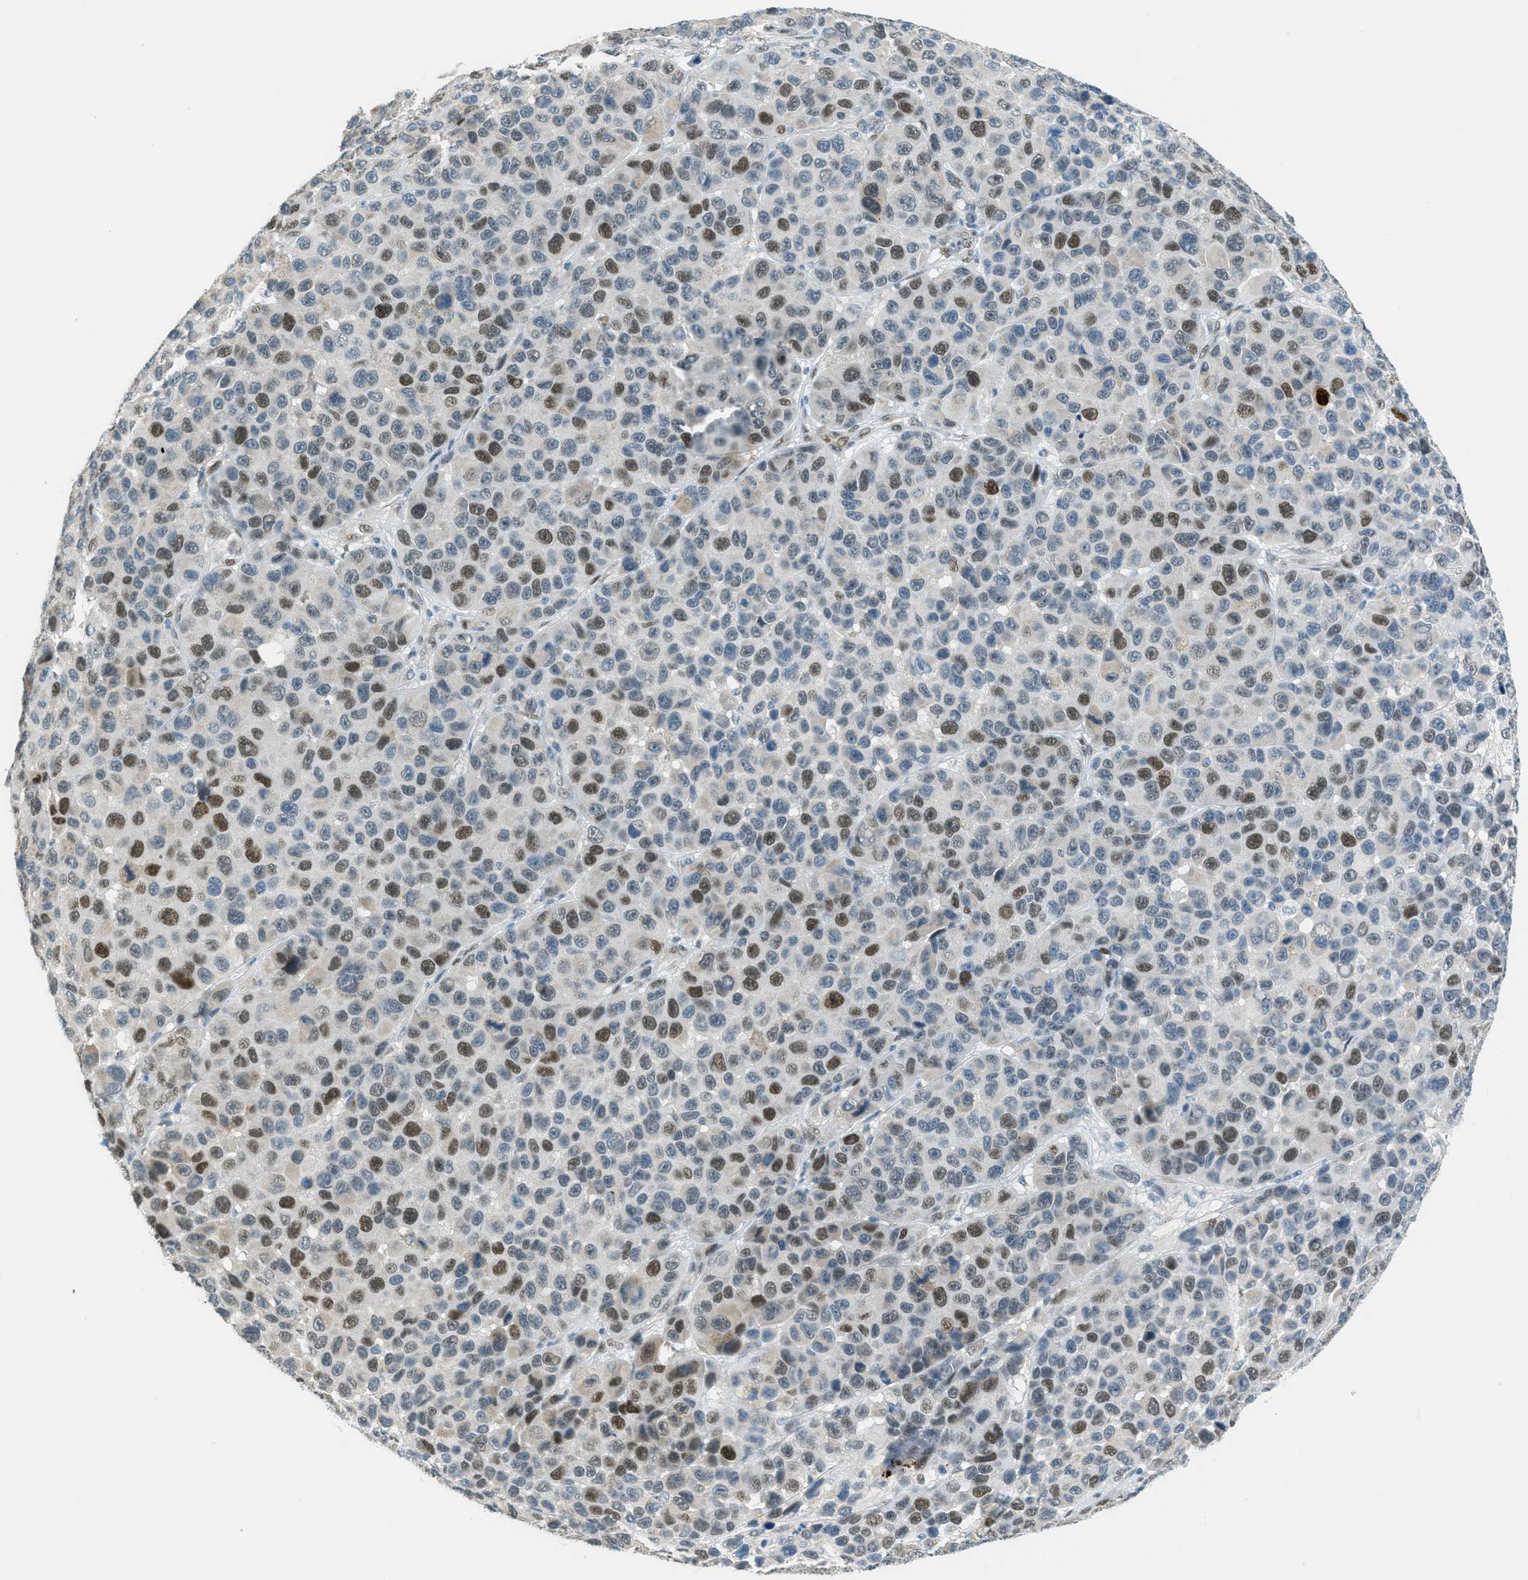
{"staining": {"intensity": "moderate", "quantity": "25%-75%", "location": "nuclear"}, "tissue": "melanoma", "cell_type": "Tumor cells", "image_type": "cancer", "snomed": [{"axis": "morphology", "description": "Malignant melanoma, NOS"}, {"axis": "topography", "description": "Skin"}], "caption": "DAB immunohistochemical staining of melanoma displays moderate nuclear protein staining in about 25%-75% of tumor cells.", "gene": "TCF3", "patient": {"sex": "male", "age": 53}}